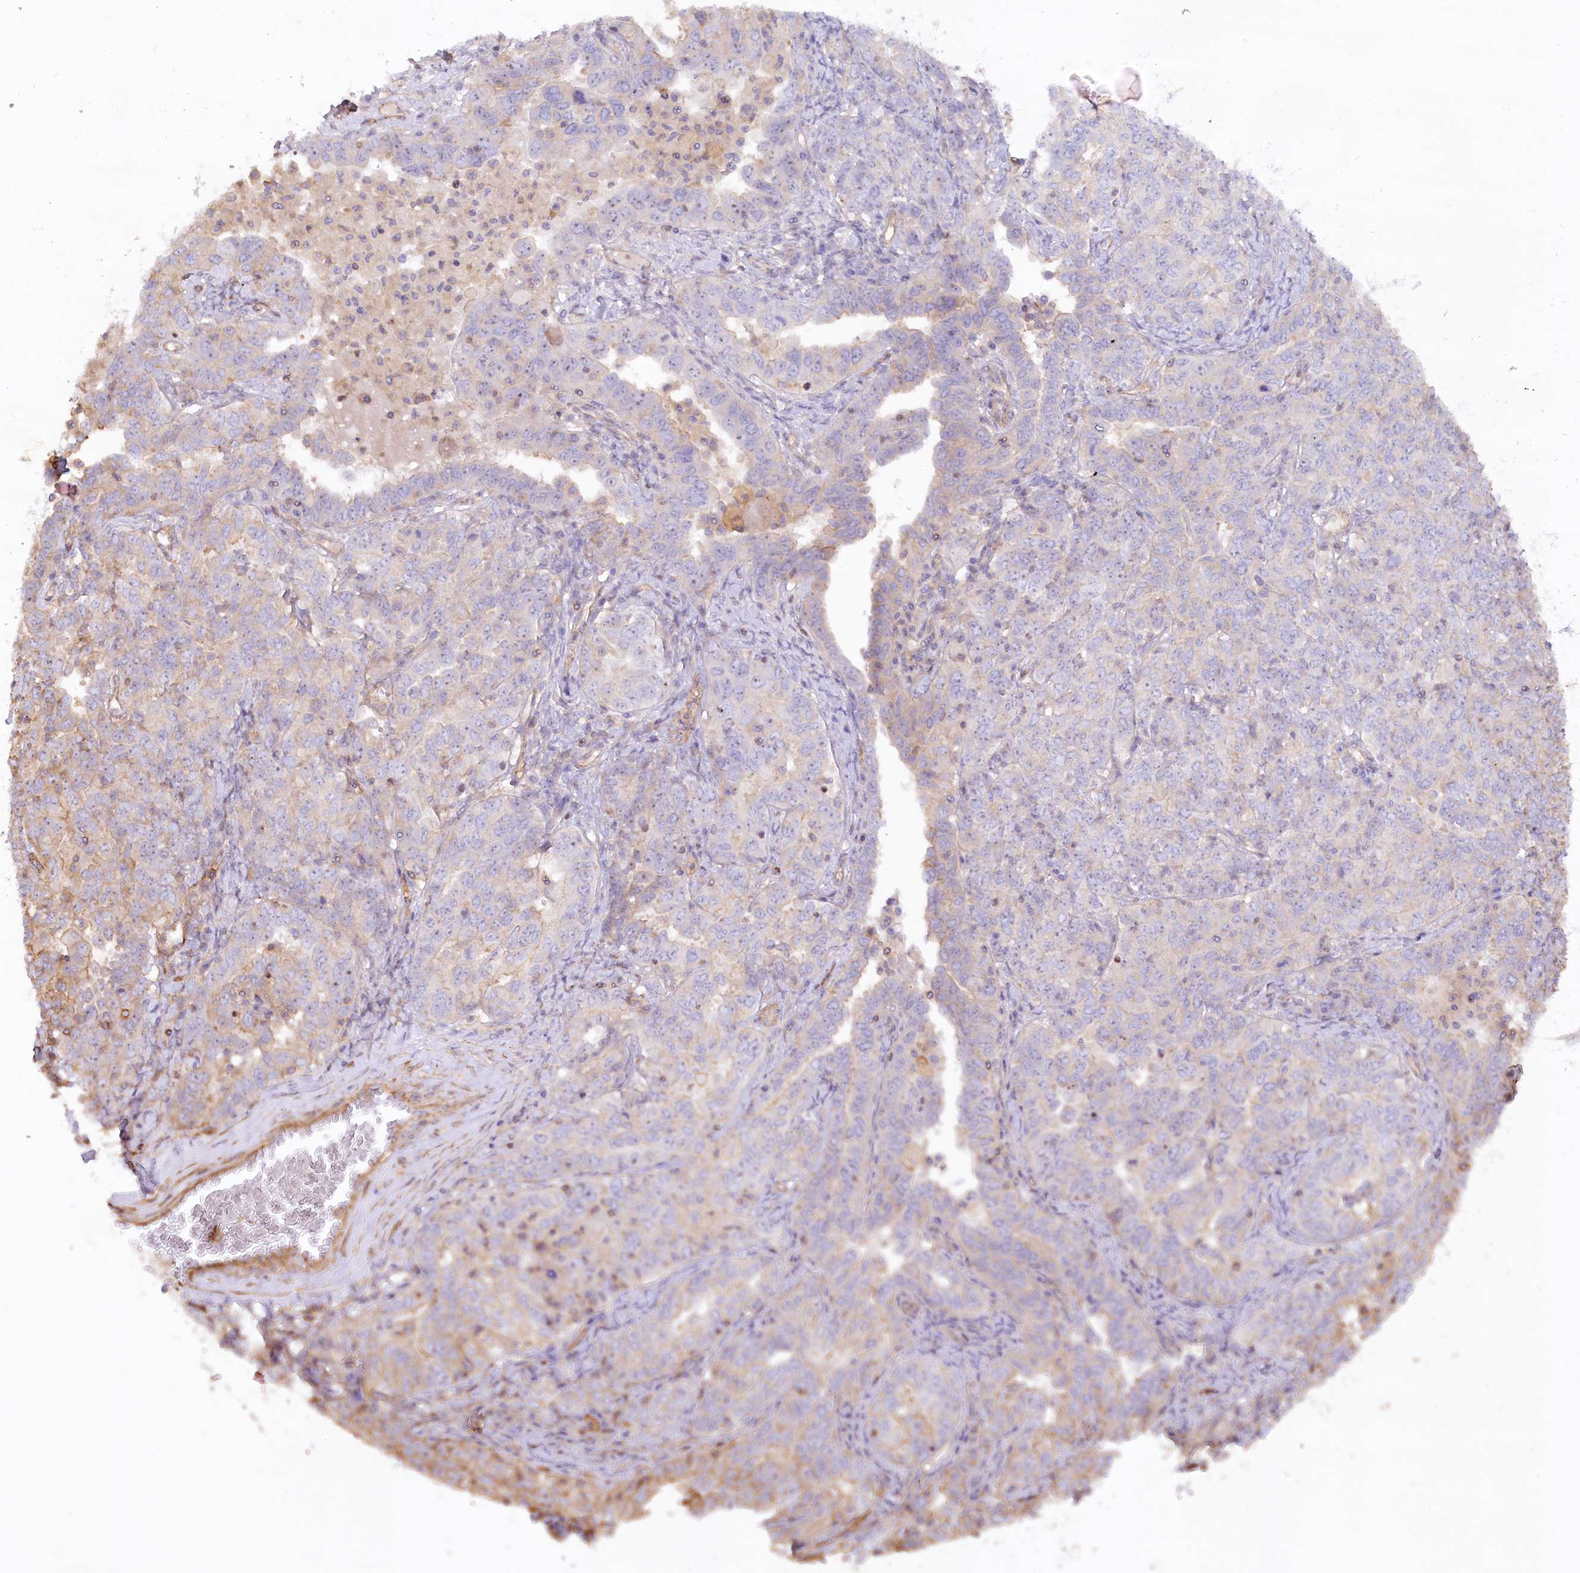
{"staining": {"intensity": "moderate", "quantity": "<25%", "location": "cytoplasmic/membranous"}, "tissue": "ovarian cancer", "cell_type": "Tumor cells", "image_type": "cancer", "snomed": [{"axis": "morphology", "description": "Carcinoma, endometroid"}, {"axis": "topography", "description": "Ovary"}], "caption": "Ovarian cancer (endometroid carcinoma) stained with immunohistochemistry (IHC) reveals moderate cytoplasmic/membranous positivity in about <25% of tumor cells.", "gene": "WDR36", "patient": {"sex": "female", "age": 62}}